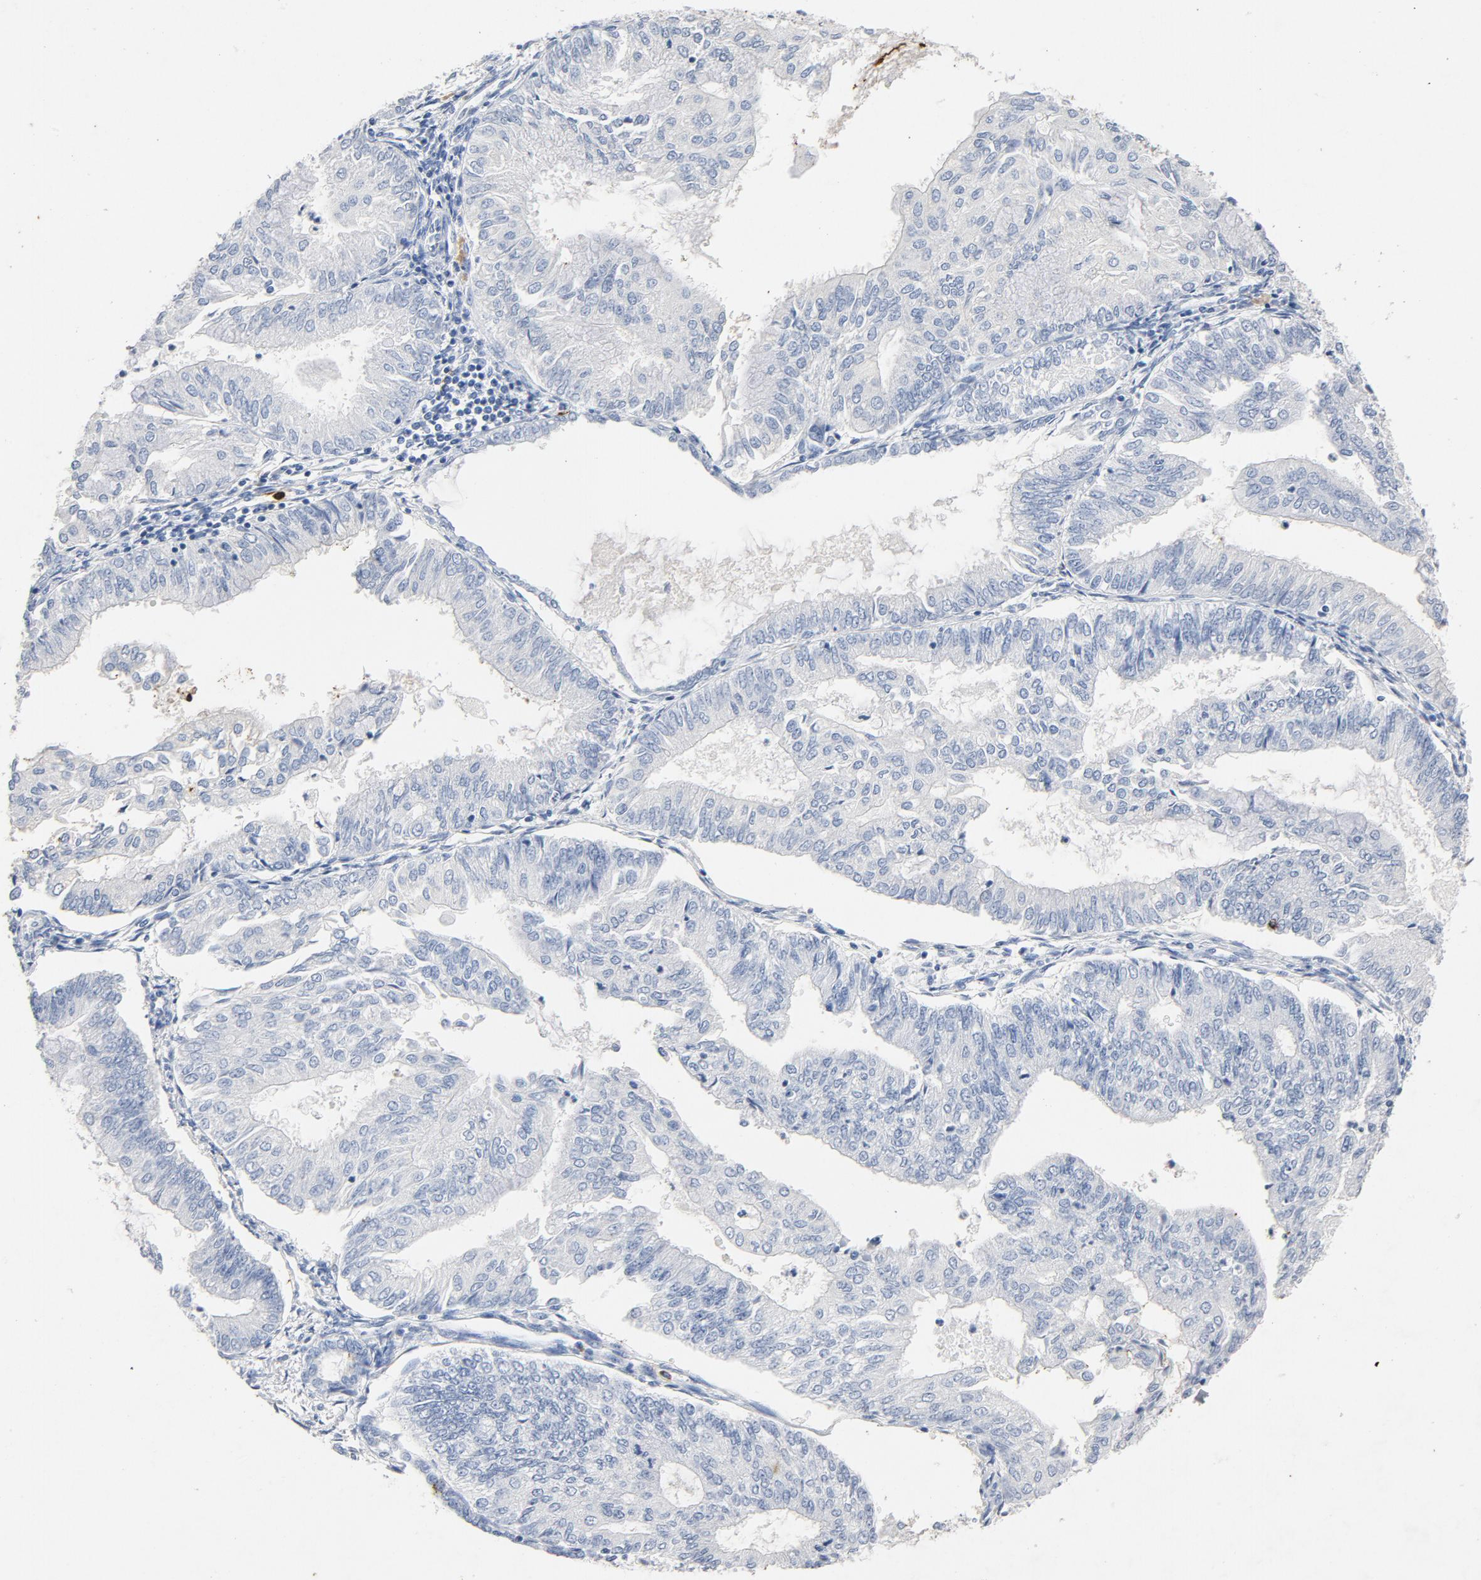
{"staining": {"intensity": "negative", "quantity": "none", "location": "none"}, "tissue": "endometrial cancer", "cell_type": "Tumor cells", "image_type": "cancer", "snomed": [{"axis": "morphology", "description": "Adenocarcinoma, NOS"}, {"axis": "topography", "description": "Endometrium"}], "caption": "Protein analysis of endometrial adenocarcinoma demonstrates no significant positivity in tumor cells.", "gene": "PTPRB", "patient": {"sex": "female", "age": 59}}